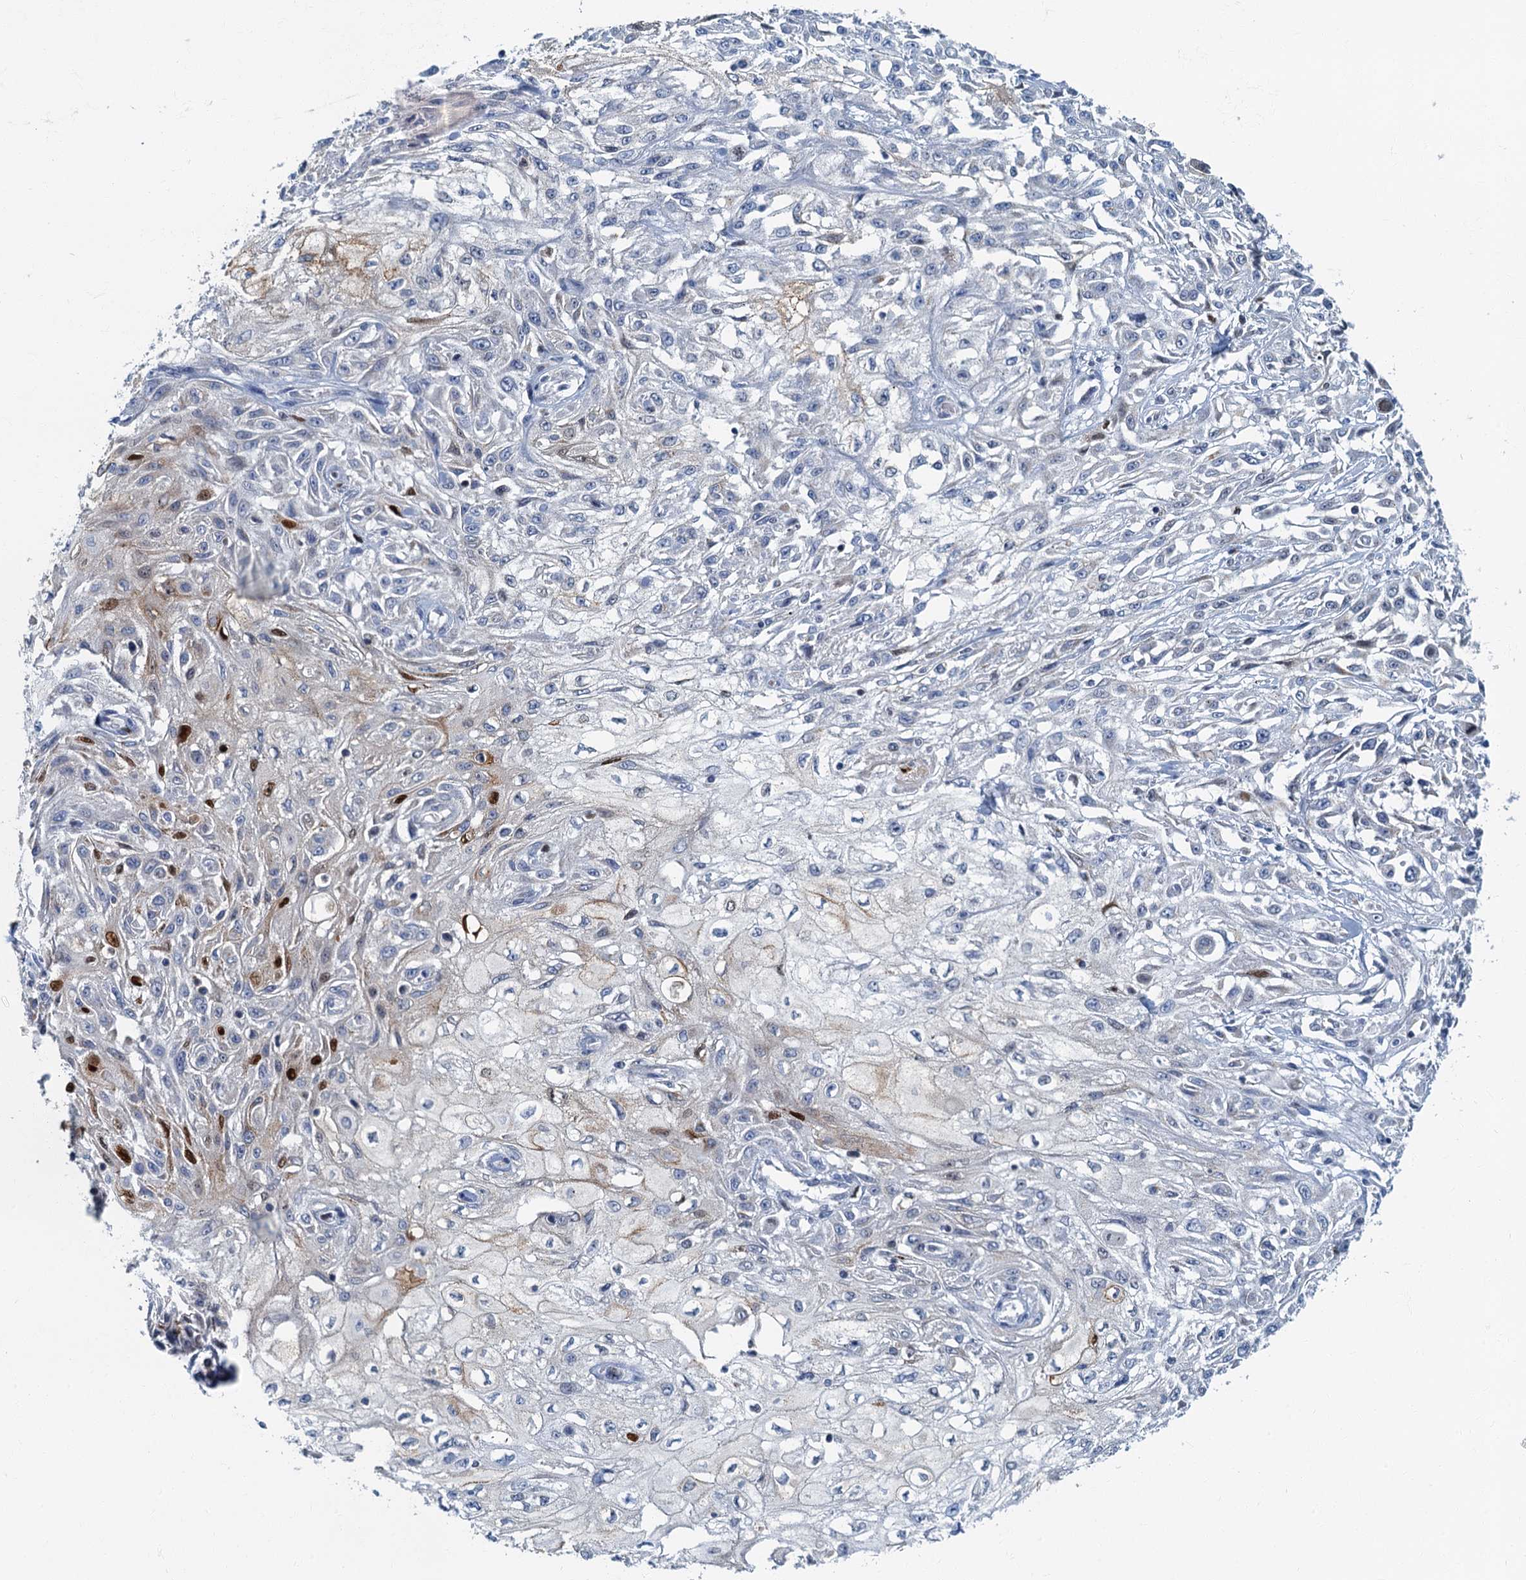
{"staining": {"intensity": "moderate", "quantity": "<25%", "location": "cytoplasmic/membranous"}, "tissue": "skin cancer", "cell_type": "Tumor cells", "image_type": "cancer", "snomed": [{"axis": "morphology", "description": "Squamous cell carcinoma, NOS"}, {"axis": "morphology", "description": "Squamous cell carcinoma, metastatic, NOS"}, {"axis": "topography", "description": "Skin"}, {"axis": "topography", "description": "Lymph node"}], "caption": "Protein expression analysis of human skin squamous cell carcinoma reveals moderate cytoplasmic/membranous staining in approximately <25% of tumor cells.", "gene": "LYPD3", "patient": {"sex": "male", "age": 75}}